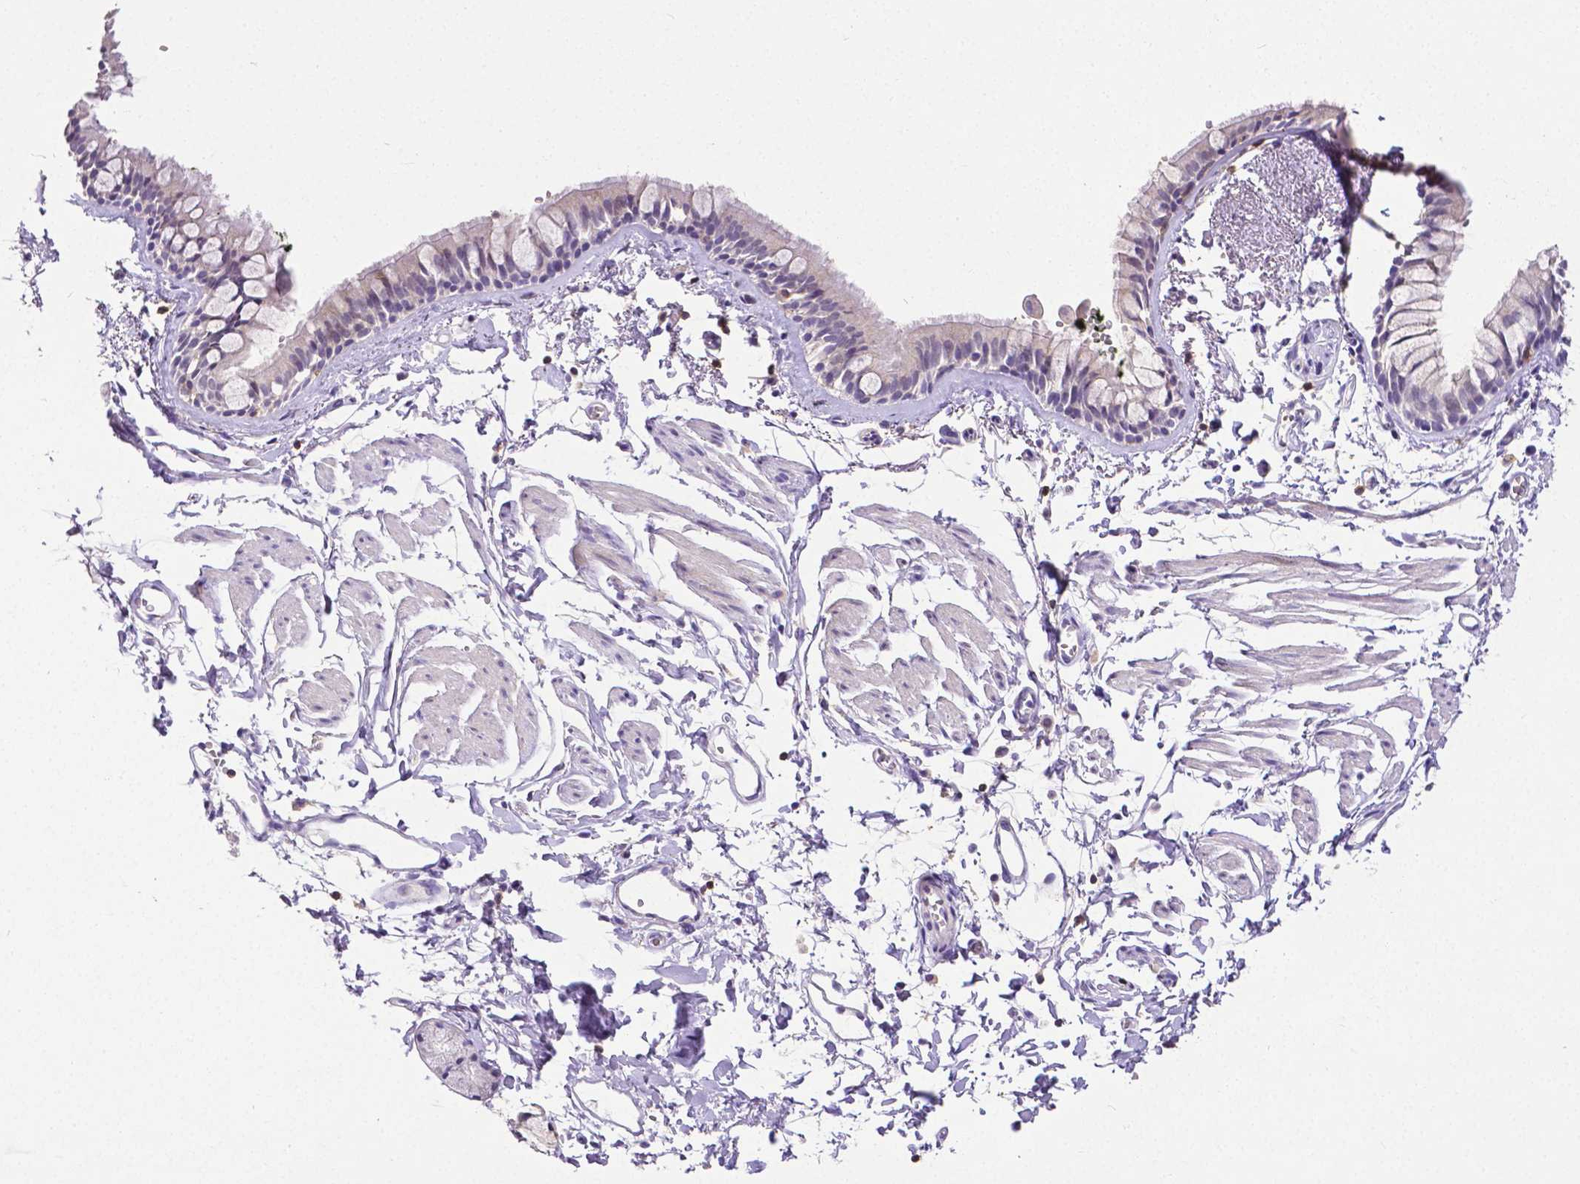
{"staining": {"intensity": "weak", "quantity": "<25%", "location": "cytoplasmic/membranous,nuclear"}, "tissue": "bronchus", "cell_type": "Respiratory epithelial cells", "image_type": "normal", "snomed": [{"axis": "morphology", "description": "Normal tissue, NOS"}, {"axis": "topography", "description": "Cartilage tissue"}, {"axis": "topography", "description": "Bronchus"}], "caption": "IHC image of normal bronchus: human bronchus stained with DAB (3,3'-diaminobenzidine) reveals no significant protein positivity in respiratory epithelial cells. (Stains: DAB immunohistochemistry (IHC) with hematoxylin counter stain, Microscopy: brightfield microscopy at high magnification).", "gene": "CD4", "patient": {"sex": "female", "age": 59}}